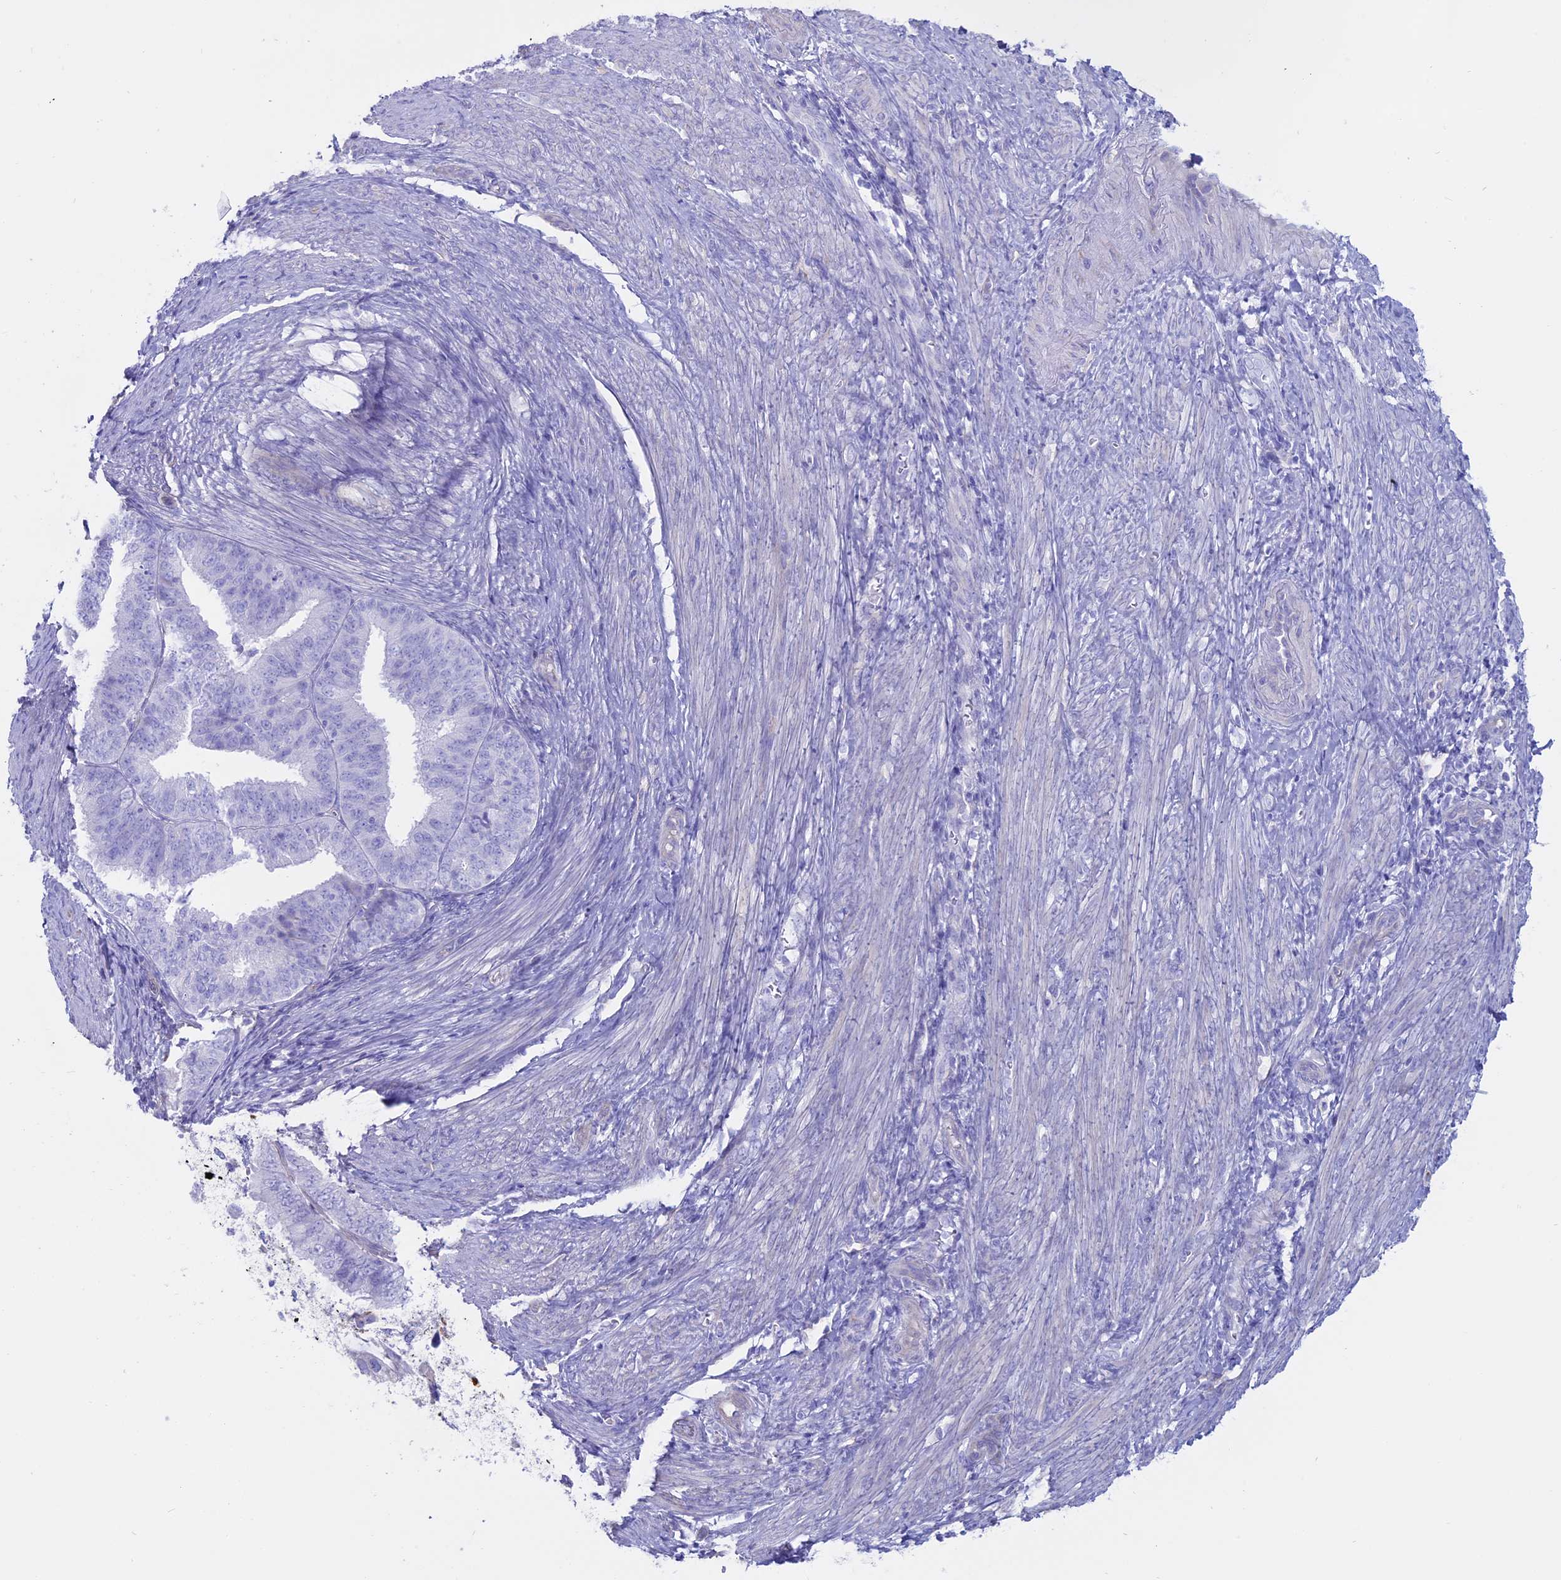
{"staining": {"intensity": "negative", "quantity": "none", "location": "none"}, "tissue": "endometrial cancer", "cell_type": "Tumor cells", "image_type": "cancer", "snomed": [{"axis": "morphology", "description": "Adenocarcinoma, NOS"}, {"axis": "topography", "description": "Endometrium"}], "caption": "This is a photomicrograph of IHC staining of adenocarcinoma (endometrial), which shows no expression in tumor cells.", "gene": "OR2AE1", "patient": {"sex": "female", "age": 51}}